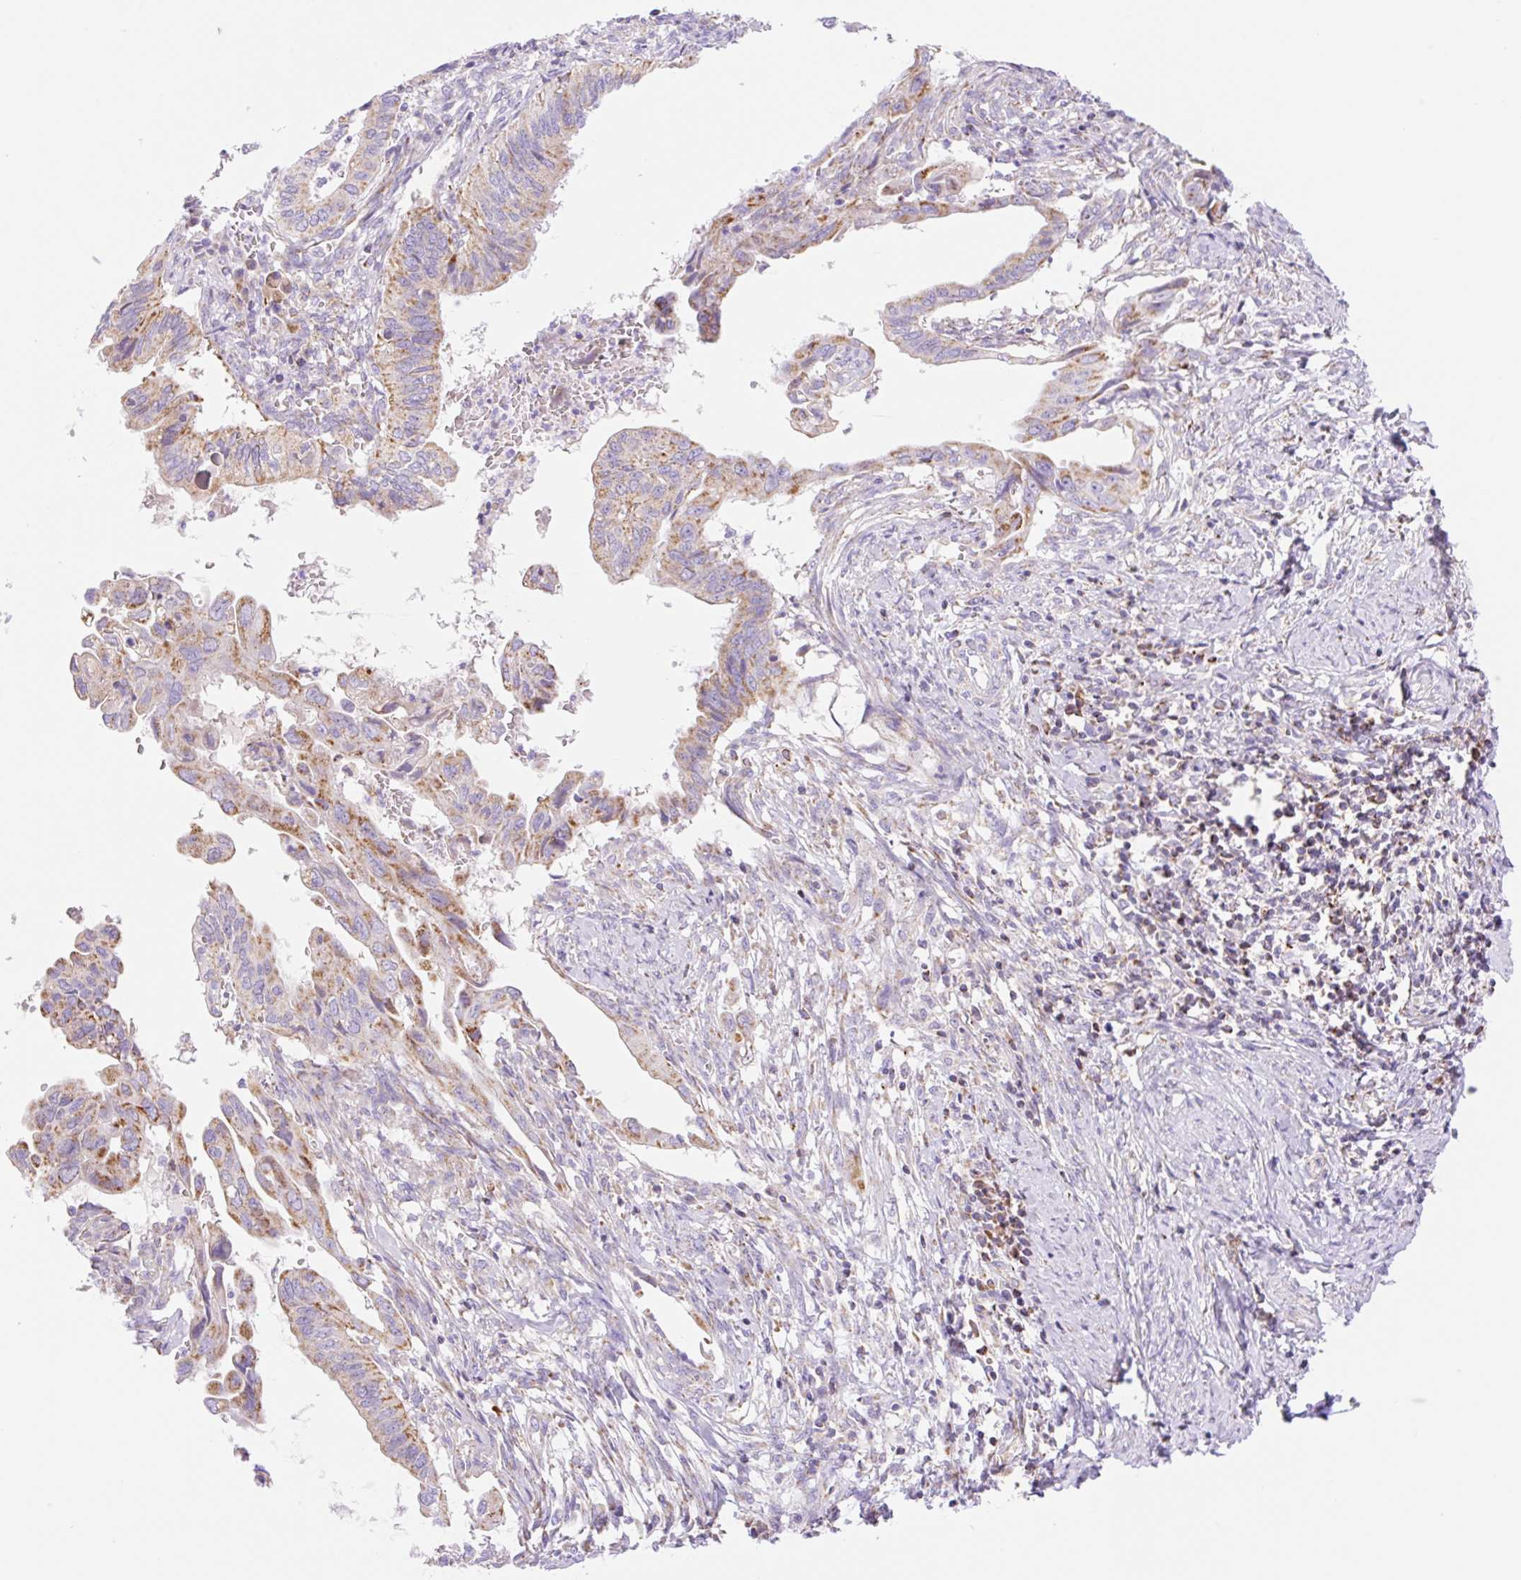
{"staining": {"intensity": "moderate", "quantity": "25%-75%", "location": "cytoplasmic/membranous"}, "tissue": "cervical cancer", "cell_type": "Tumor cells", "image_type": "cancer", "snomed": [{"axis": "morphology", "description": "Adenocarcinoma, NOS"}, {"axis": "topography", "description": "Cervix"}], "caption": "This image shows cervical cancer stained with immunohistochemistry to label a protein in brown. The cytoplasmic/membranous of tumor cells show moderate positivity for the protein. Nuclei are counter-stained blue.", "gene": "ETNK2", "patient": {"sex": "female", "age": 42}}